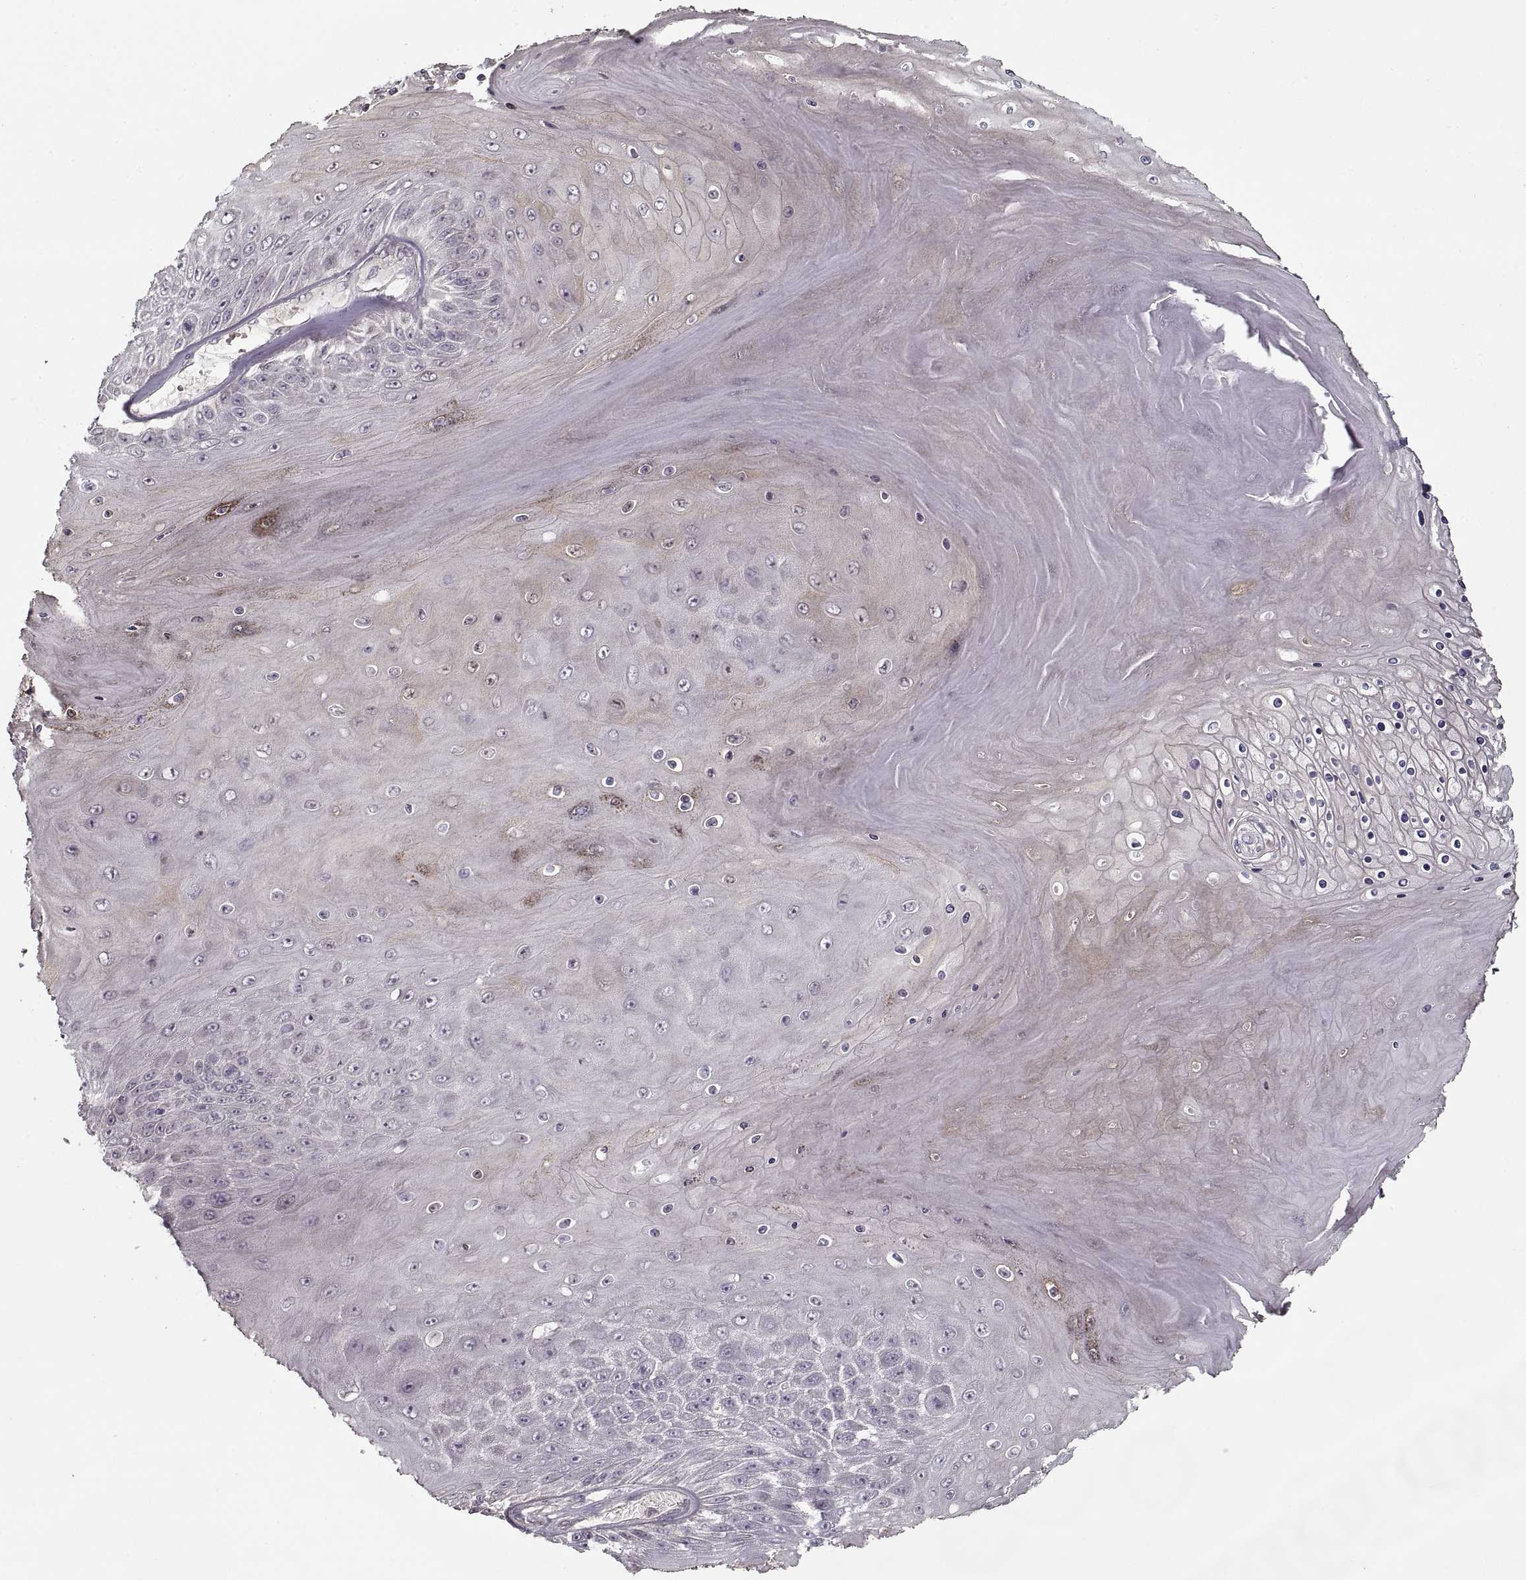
{"staining": {"intensity": "negative", "quantity": "none", "location": "none"}, "tissue": "skin cancer", "cell_type": "Tumor cells", "image_type": "cancer", "snomed": [{"axis": "morphology", "description": "Squamous cell carcinoma, NOS"}, {"axis": "topography", "description": "Skin"}], "caption": "This micrograph is of skin squamous cell carcinoma stained with immunohistochemistry (IHC) to label a protein in brown with the nuclei are counter-stained blue. There is no staining in tumor cells.", "gene": "LAMB2", "patient": {"sex": "male", "age": 62}}